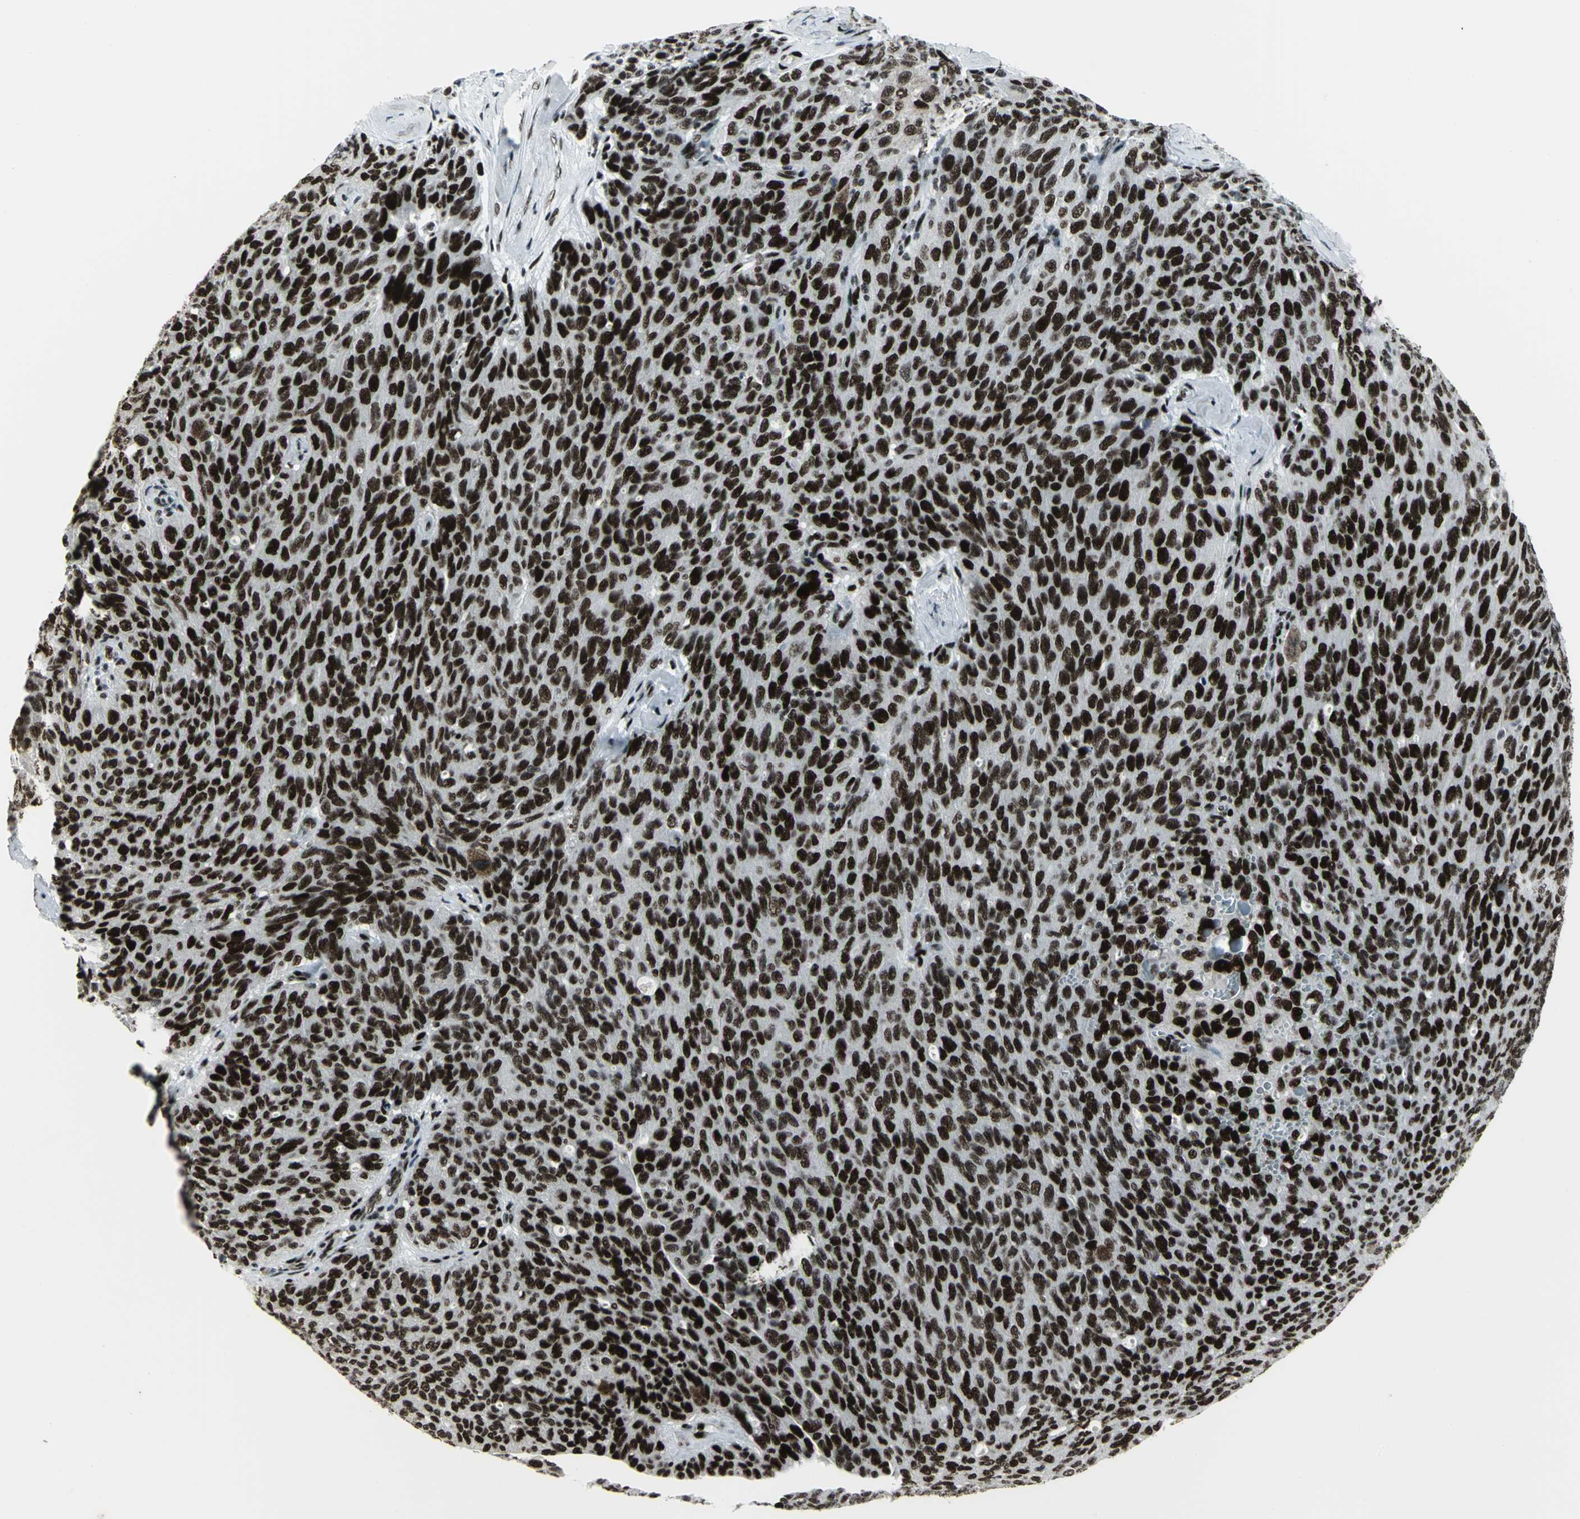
{"staining": {"intensity": "strong", "quantity": ">75%", "location": "nuclear"}, "tissue": "ovarian cancer", "cell_type": "Tumor cells", "image_type": "cancer", "snomed": [{"axis": "morphology", "description": "Carcinoma, endometroid"}, {"axis": "topography", "description": "Ovary"}], "caption": "A brown stain shows strong nuclear staining of a protein in endometroid carcinoma (ovarian) tumor cells.", "gene": "SMARCA4", "patient": {"sex": "female", "age": 60}}